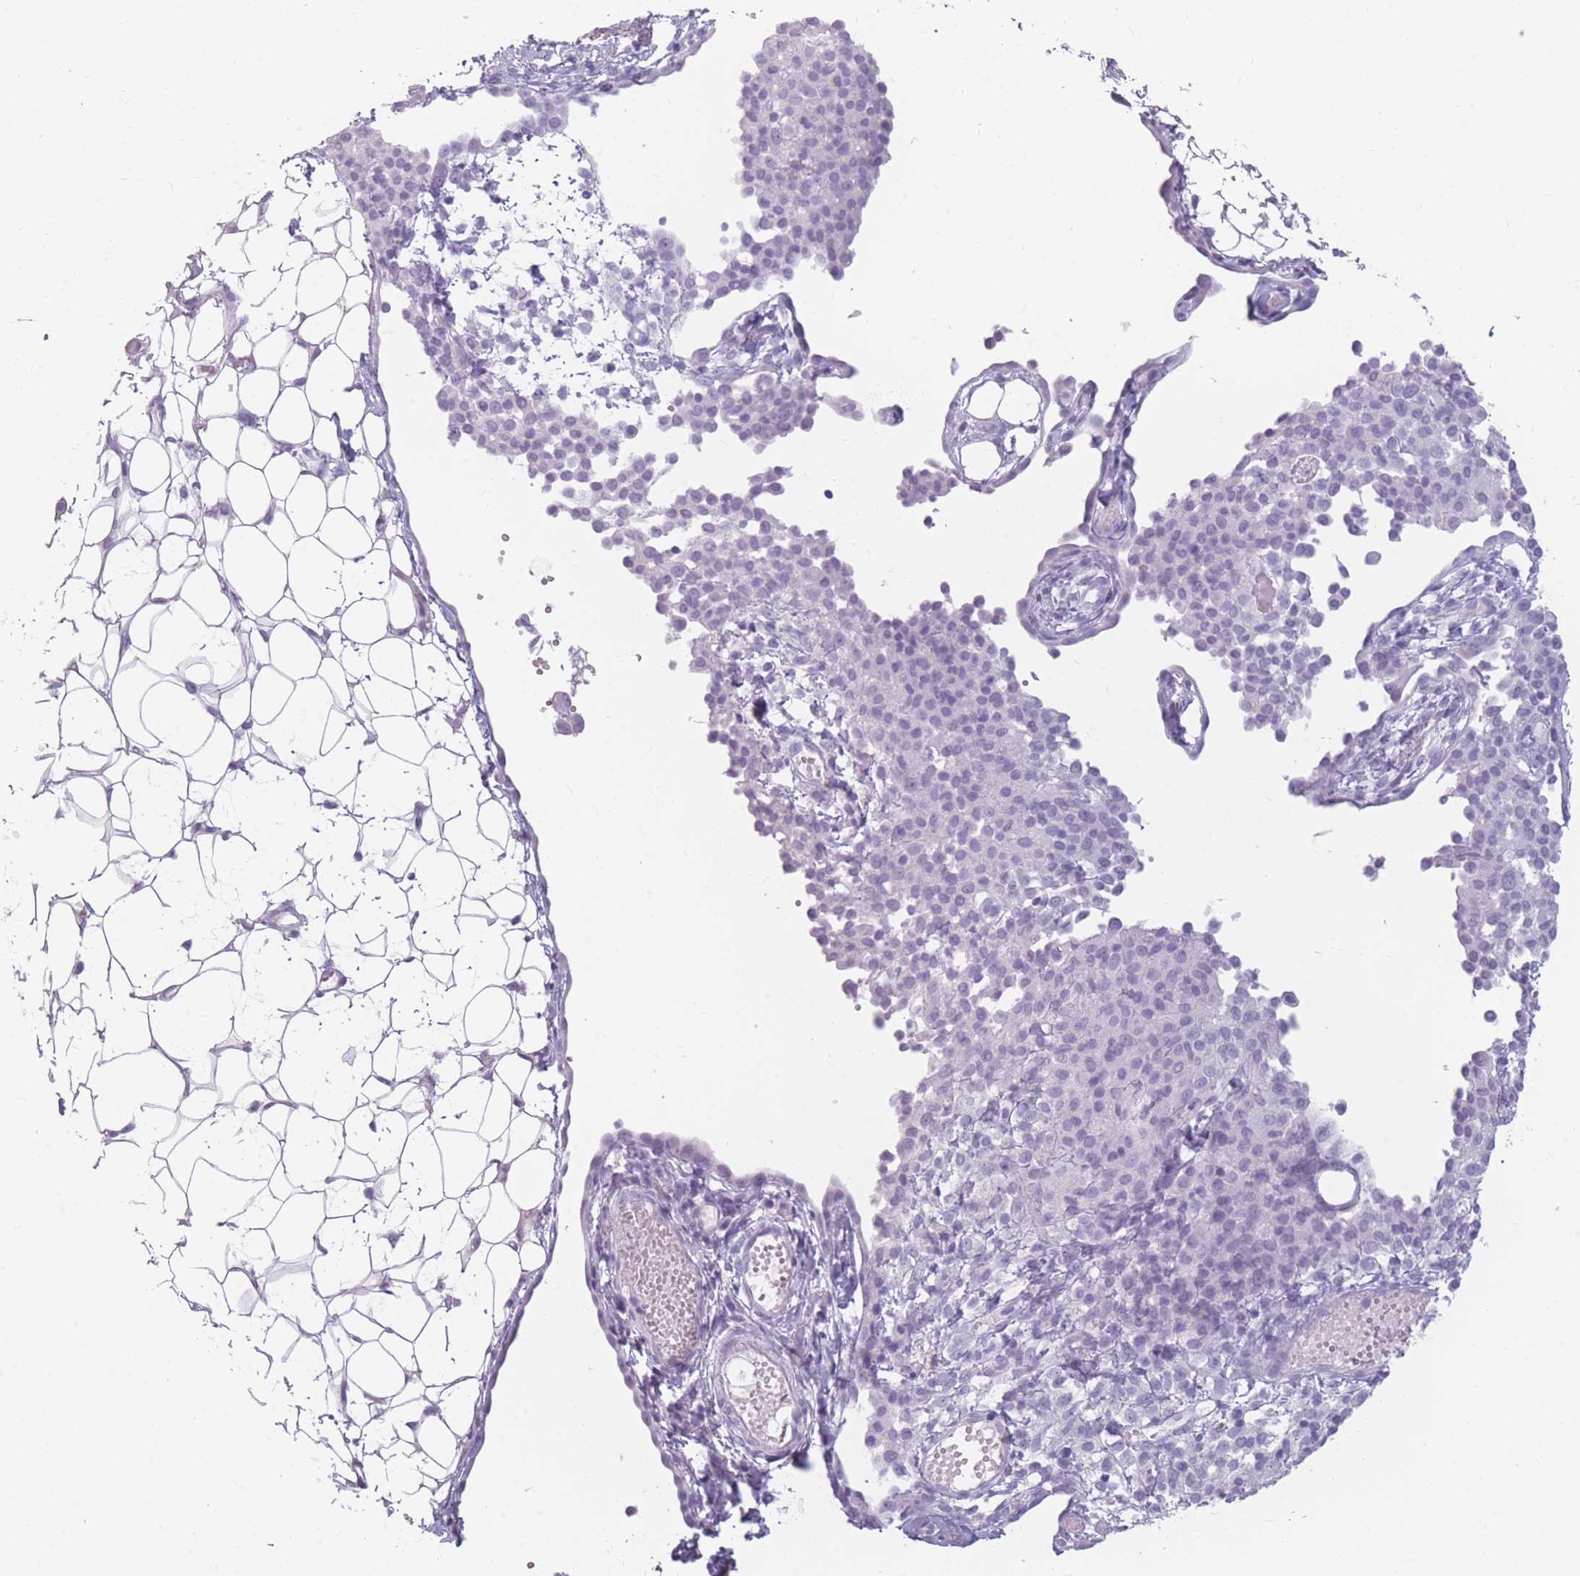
{"staining": {"intensity": "negative", "quantity": "none", "location": "none"}, "tissue": "ovarian cancer", "cell_type": "Tumor cells", "image_type": "cancer", "snomed": [{"axis": "morphology", "description": "Carcinoma, endometroid"}, {"axis": "topography", "description": "Ovary"}], "caption": "The immunohistochemistry (IHC) image has no significant positivity in tumor cells of endometroid carcinoma (ovarian) tissue.", "gene": "CCNO", "patient": {"sex": "female", "age": 42}}